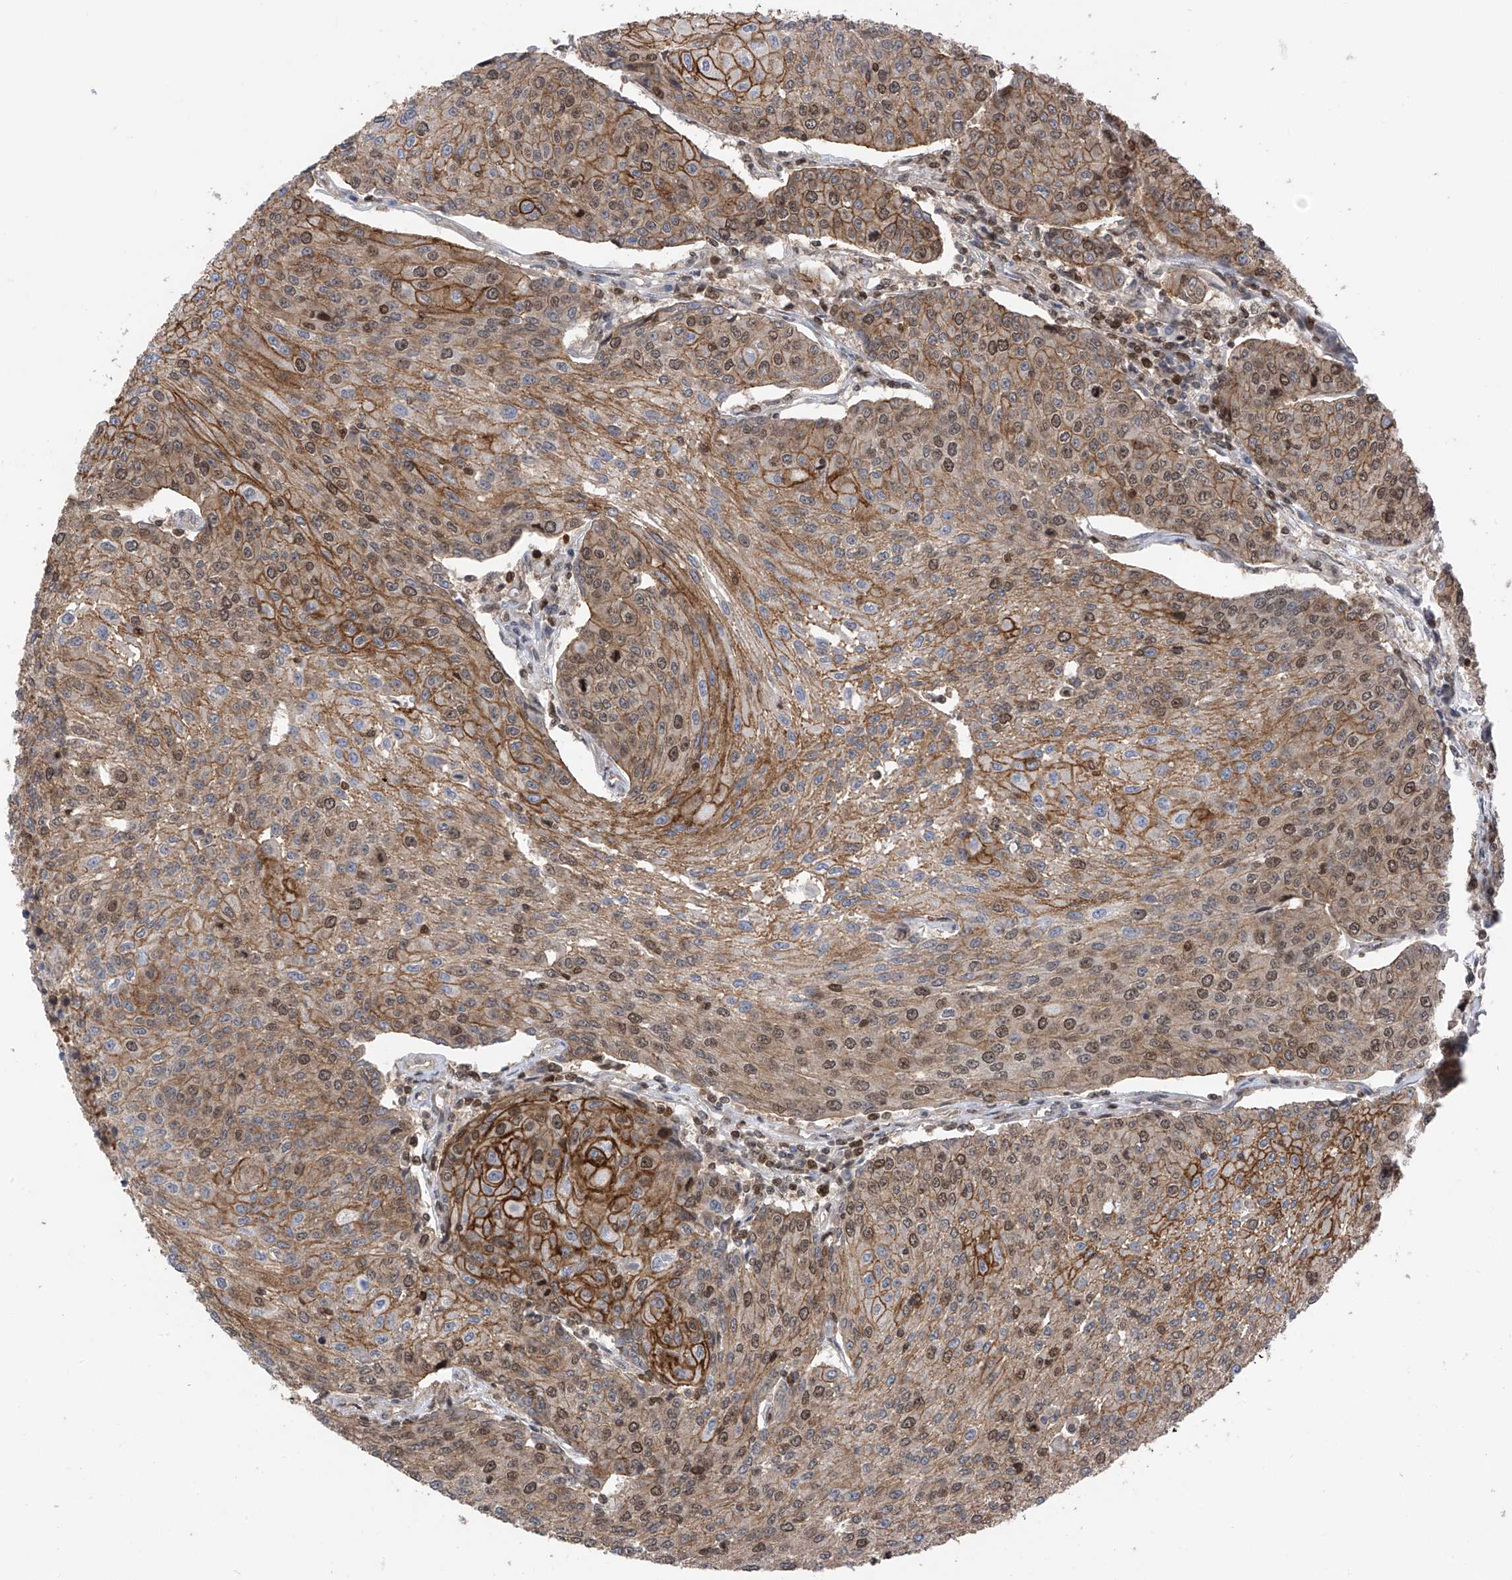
{"staining": {"intensity": "moderate", "quantity": "25%-75%", "location": "cytoplasmic/membranous,nuclear"}, "tissue": "urothelial cancer", "cell_type": "Tumor cells", "image_type": "cancer", "snomed": [{"axis": "morphology", "description": "Urothelial carcinoma, High grade"}, {"axis": "topography", "description": "Urinary bladder"}], "caption": "Human urothelial cancer stained with a protein marker shows moderate staining in tumor cells.", "gene": "DNAJC9", "patient": {"sex": "female", "age": 85}}